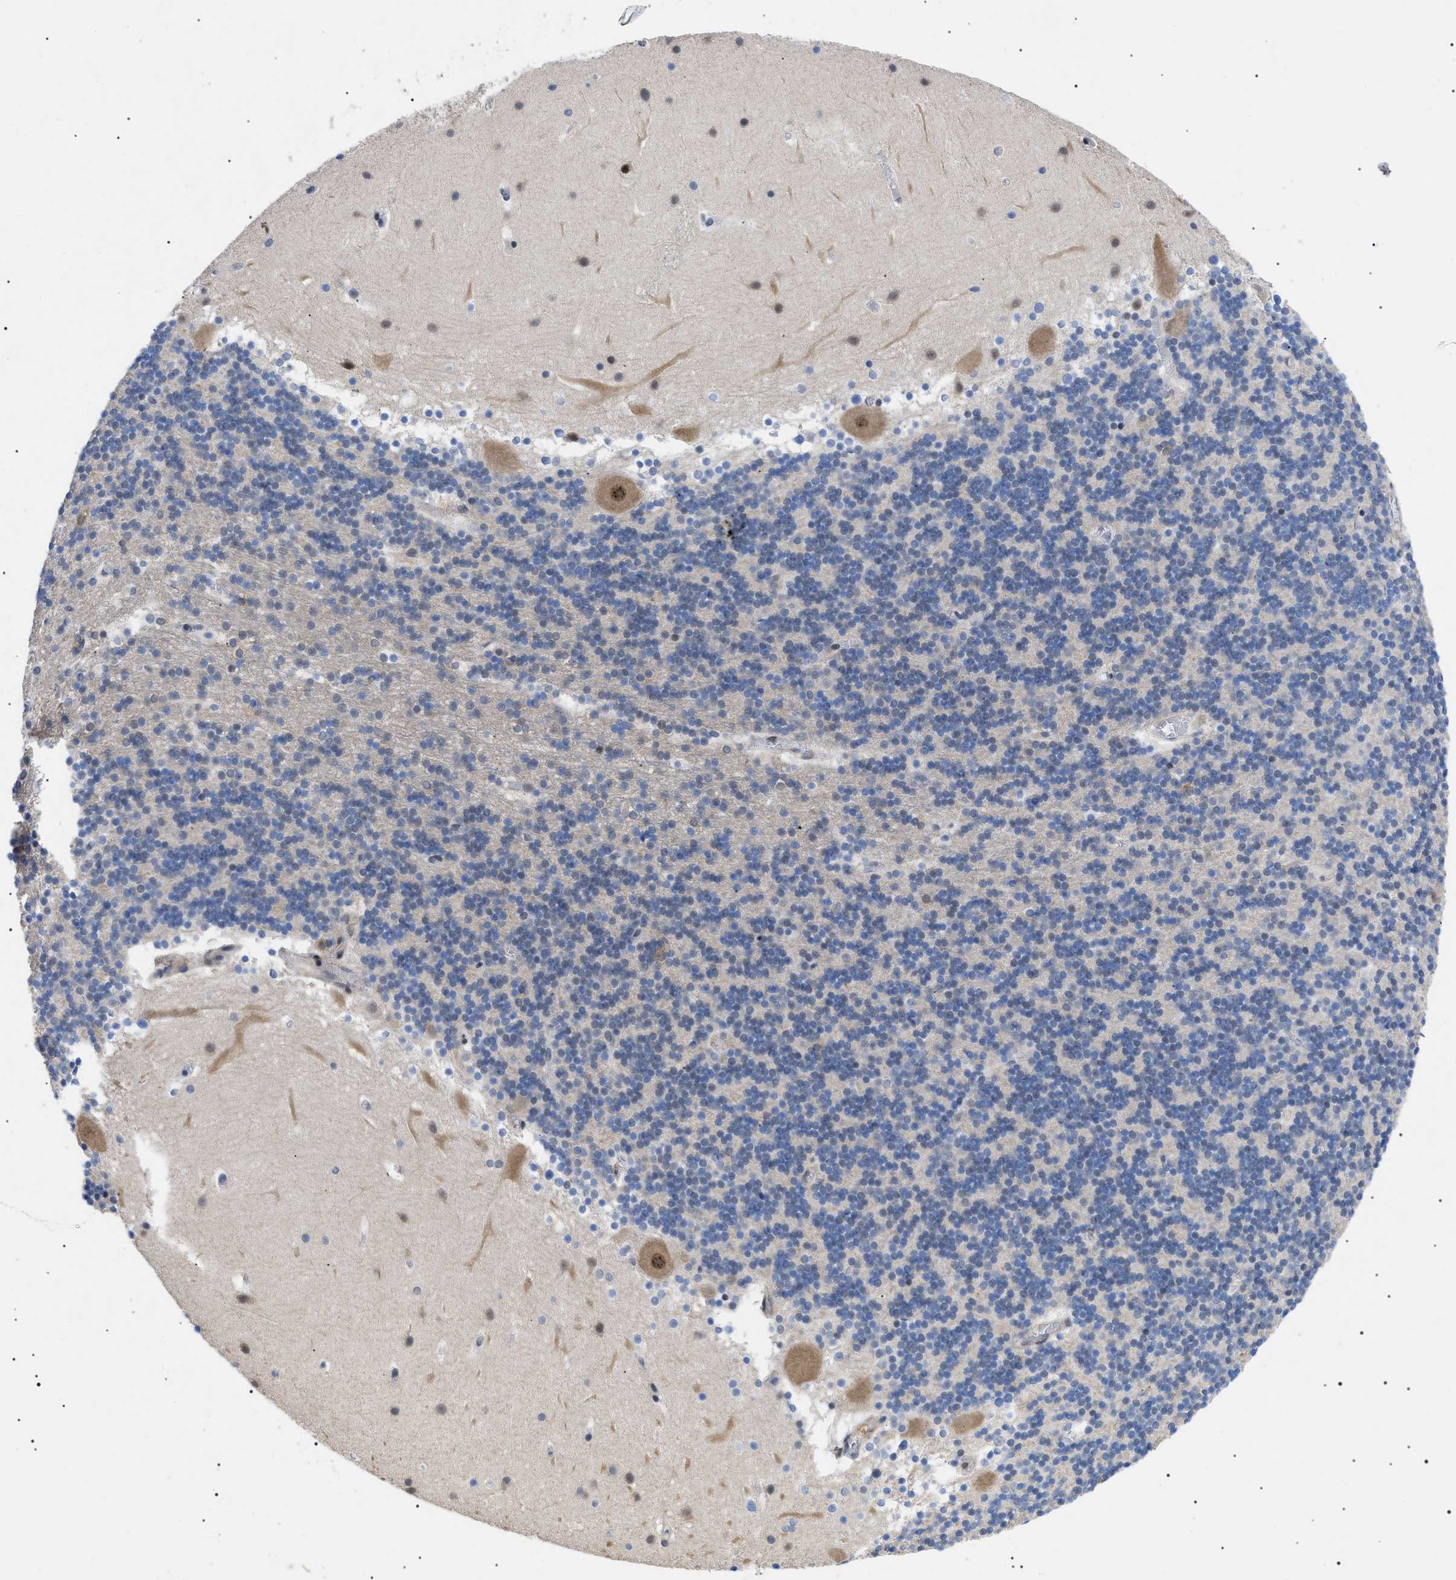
{"staining": {"intensity": "negative", "quantity": "none", "location": "none"}, "tissue": "cerebellum", "cell_type": "Cells in granular layer", "image_type": "normal", "snomed": [{"axis": "morphology", "description": "Normal tissue, NOS"}, {"axis": "topography", "description": "Cerebellum"}], "caption": "Immunohistochemistry (IHC) image of unremarkable cerebellum: human cerebellum stained with DAB exhibits no significant protein expression in cells in granular layer.", "gene": "GARRE1", "patient": {"sex": "male", "age": 45}}